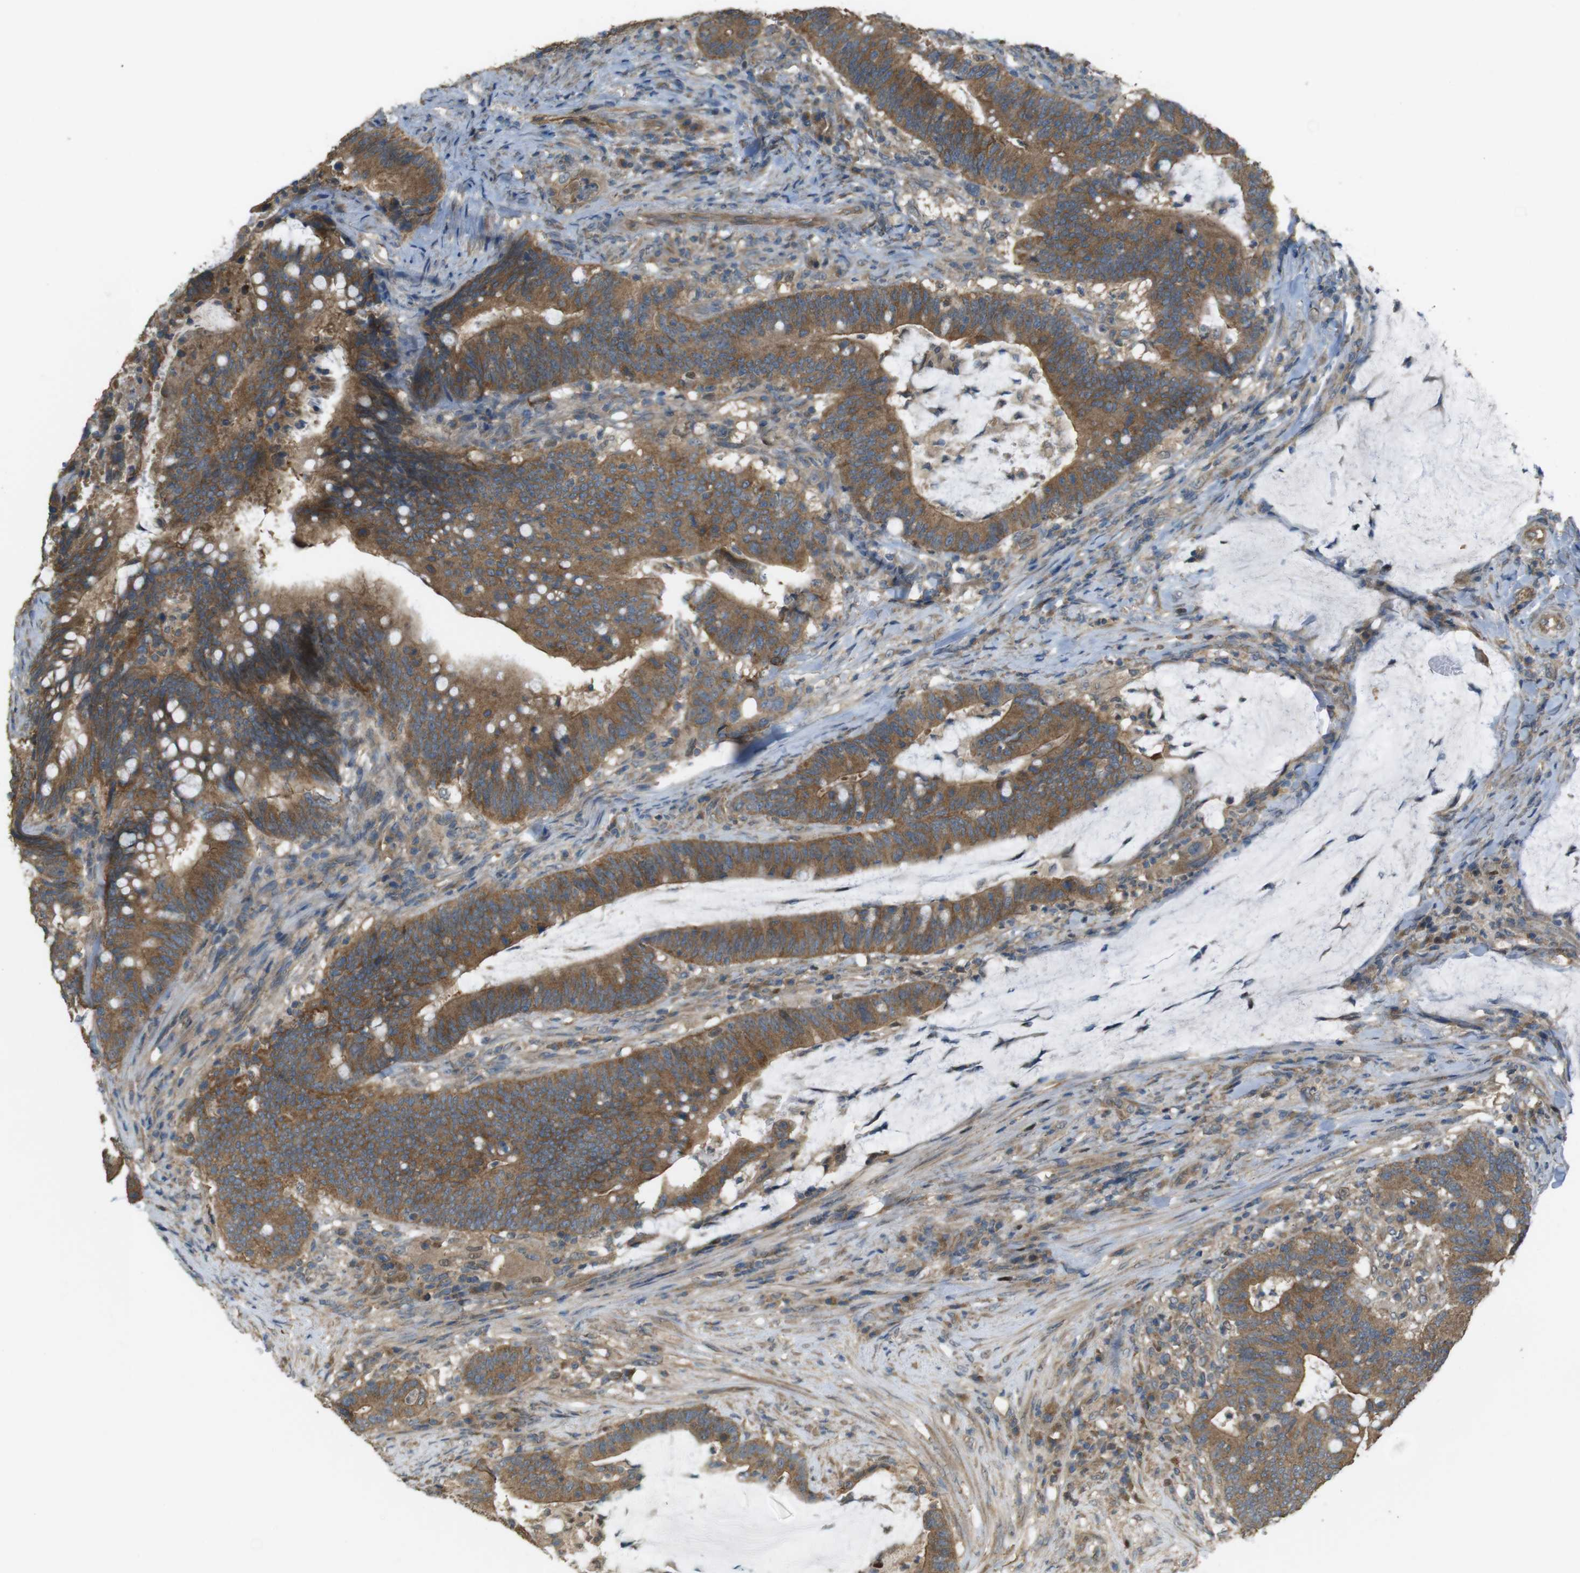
{"staining": {"intensity": "moderate", "quantity": ">75%", "location": "cytoplasmic/membranous"}, "tissue": "colorectal cancer", "cell_type": "Tumor cells", "image_type": "cancer", "snomed": [{"axis": "morphology", "description": "Normal tissue, NOS"}, {"axis": "morphology", "description": "Adenocarcinoma, NOS"}, {"axis": "topography", "description": "Colon"}], "caption": "The micrograph demonstrates immunohistochemical staining of colorectal adenocarcinoma. There is moderate cytoplasmic/membranous staining is present in about >75% of tumor cells. (DAB IHC with brightfield microscopy, high magnification).", "gene": "ZDHHC20", "patient": {"sex": "female", "age": 66}}